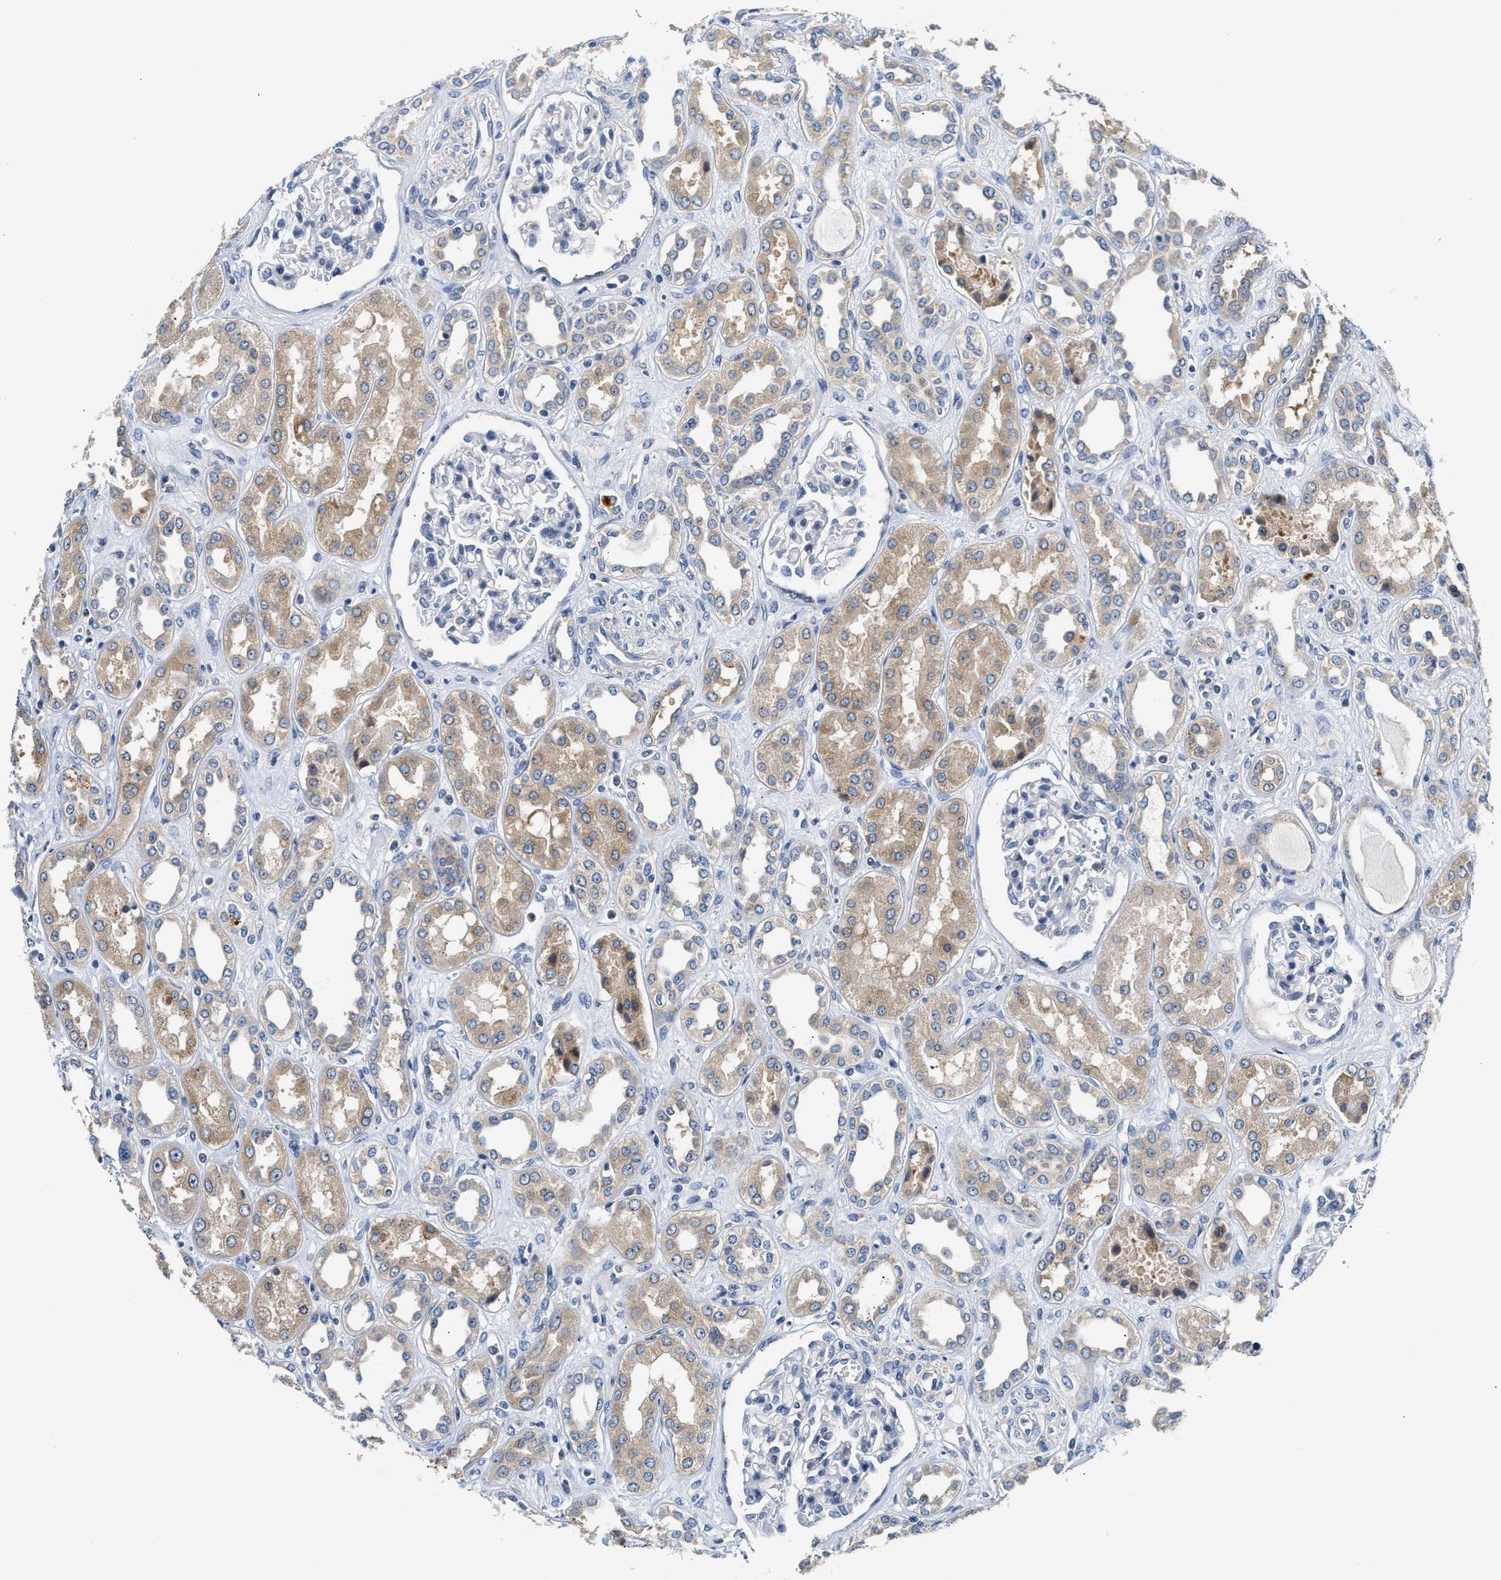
{"staining": {"intensity": "negative", "quantity": "none", "location": "none"}, "tissue": "kidney", "cell_type": "Cells in glomeruli", "image_type": "normal", "snomed": [{"axis": "morphology", "description": "Normal tissue, NOS"}, {"axis": "topography", "description": "Kidney"}], "caption": "Cells in glomeruli show no significant positivity in unremarkable kidney.", "gene": "FAM185A", "patient": {"sex": "male", "age": 59}}